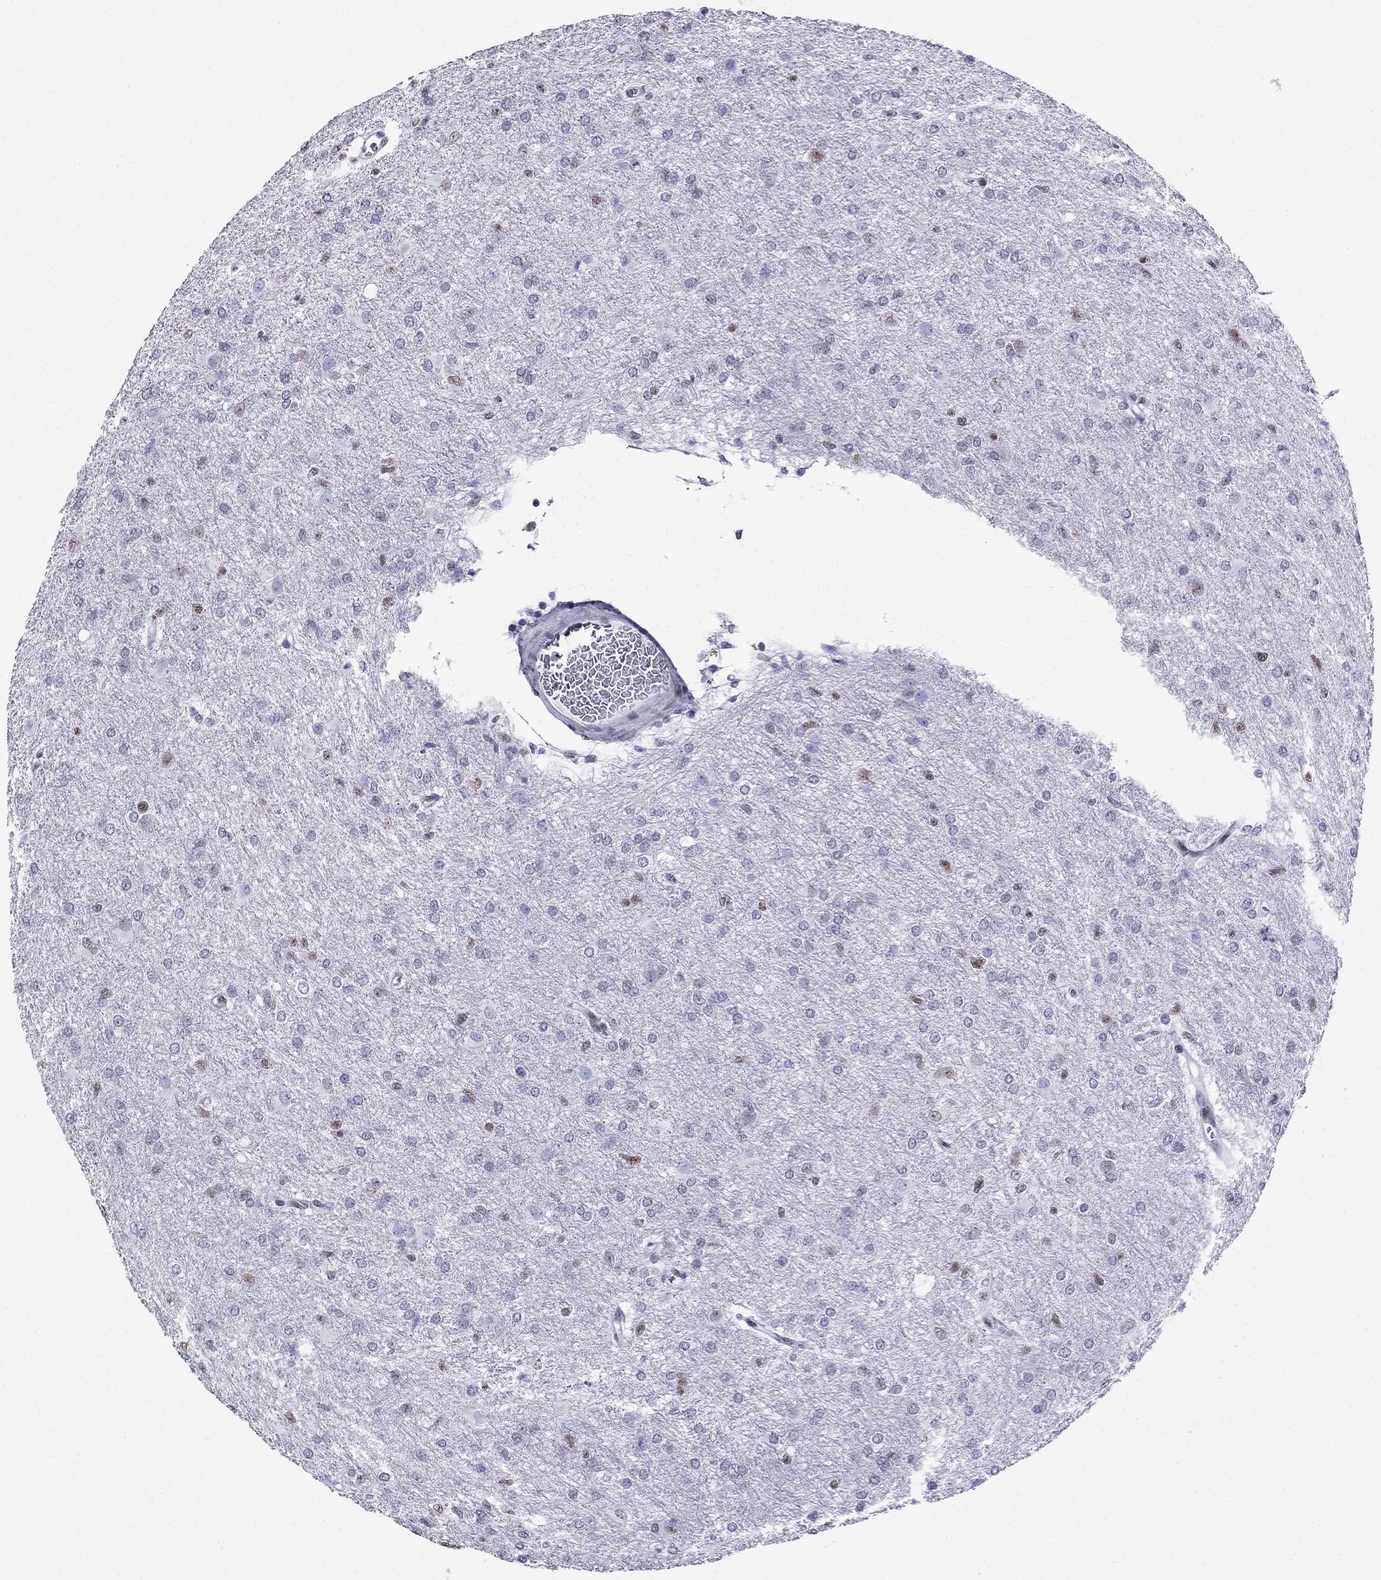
{"staining": {"intensity": "negative", "quantity": "none", "location": "none"}, "tissue": "glioma", "cell_type": "Tumor cells", "image_type": "cancer", "snomed": [{"axis": "morphology", "description": "Glioma, malignant, High grade"}, {"axis": "topography", "description": "Brain"}], "caption": "This image is of malignant glioma (high-grade) stained with immunohistochemistry to label a protein in brown with the nuclei are counter-stained blue. There is no staining in tumor cells.", "gene": "PPM1G", "patient": {"sex": "male", "age": 68}}